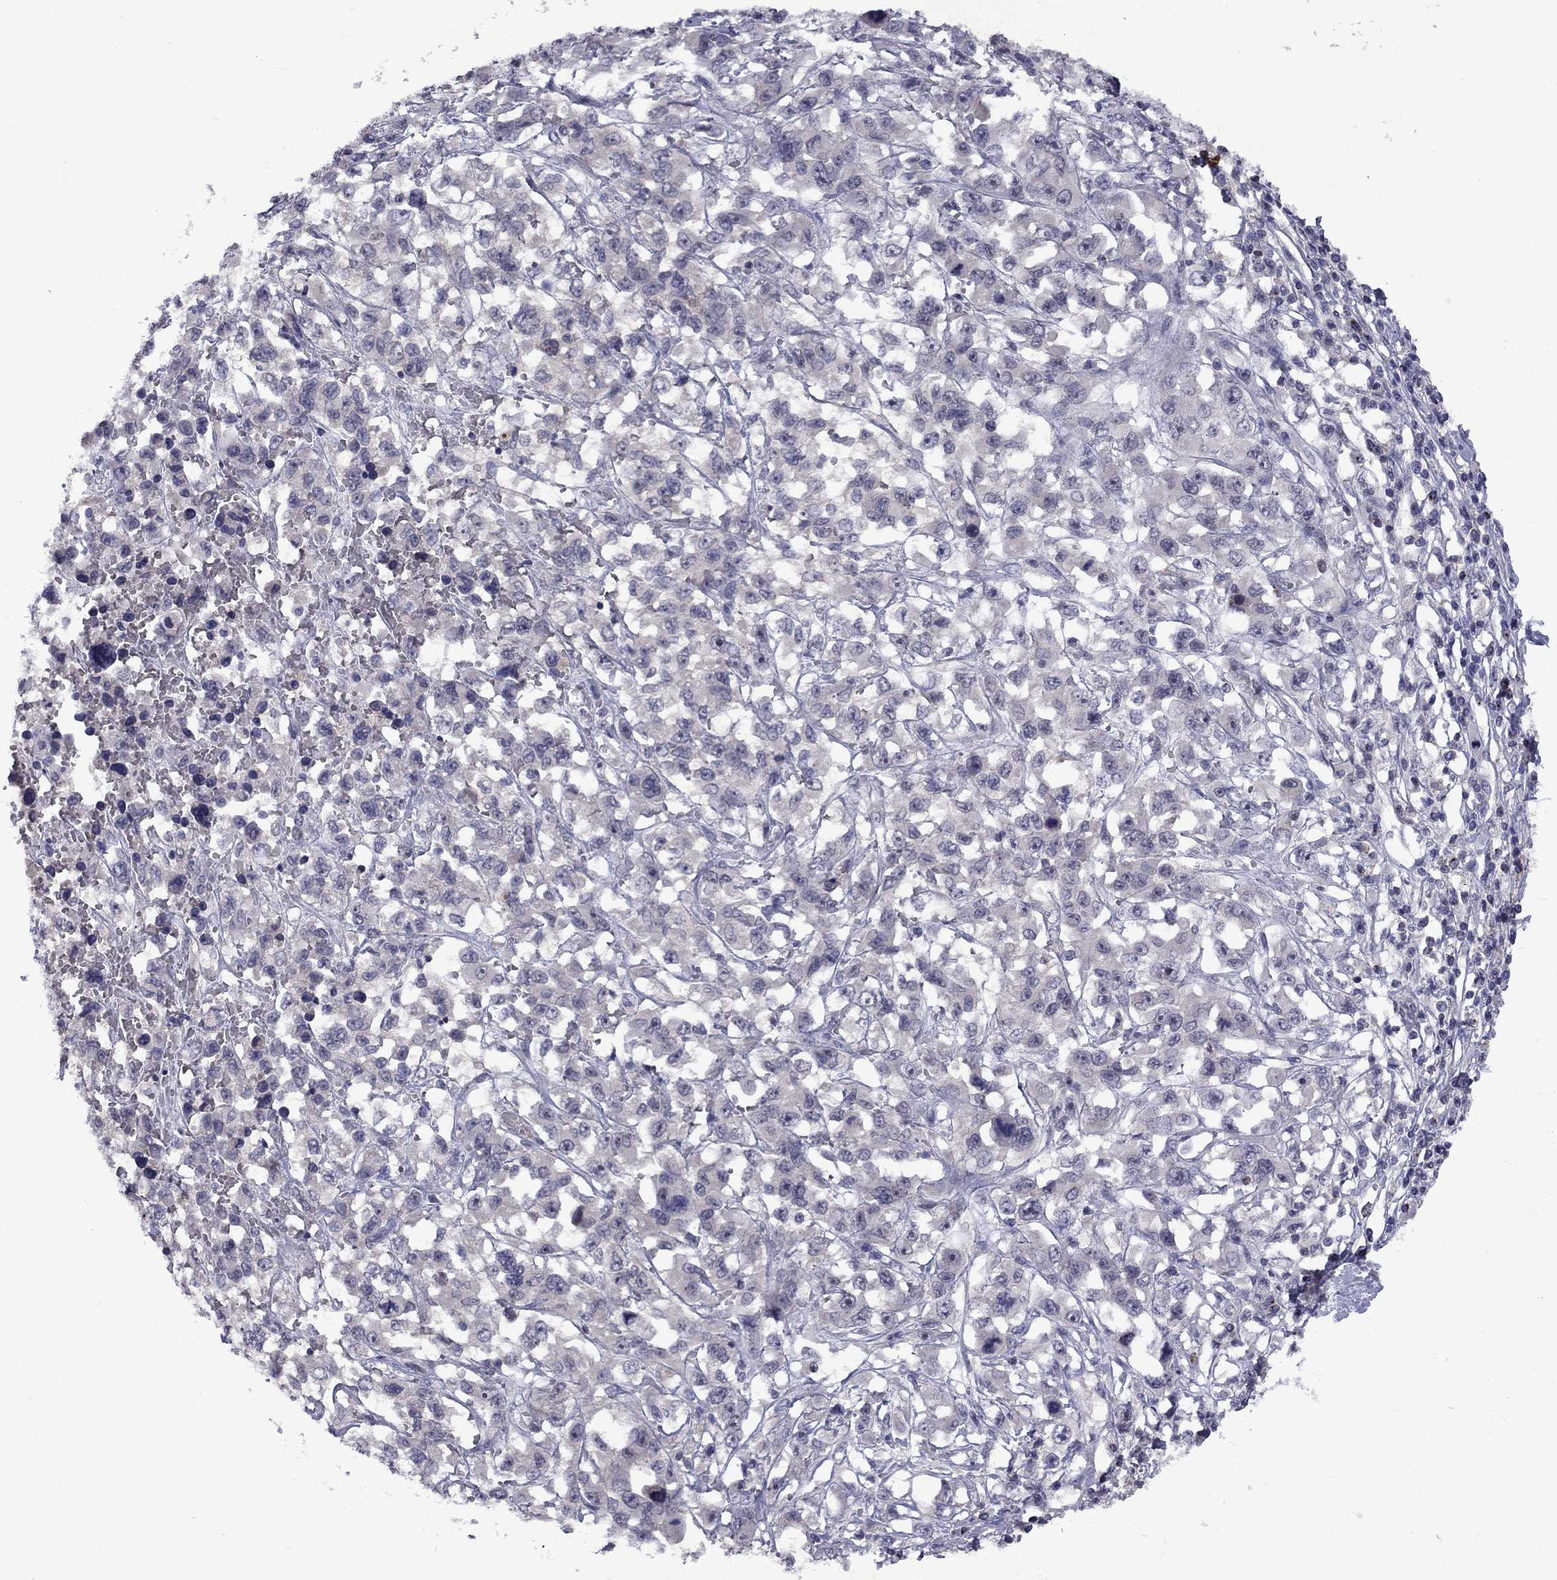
{"staining": {"intensity": "negative", "quantity": "none", "location": "none"}, "tissue": "liver cancer", "cell_type": "Tumor cells", "image_type": "cancer", "snomed": [{"axis": "morphology", "description": "Adenocarcinoma, NOS"}, {"axis": "morphology", "description": "Cholangiocarcinoma"}, {"axis": "topography", "description": "Liver"}], "caption": "Image shows no significant protein staining in tumor cells of liver cancer (cholangiocarcinoma).", "gene": "SNTA1", "patient": {"sex": "male", "age": 64}}